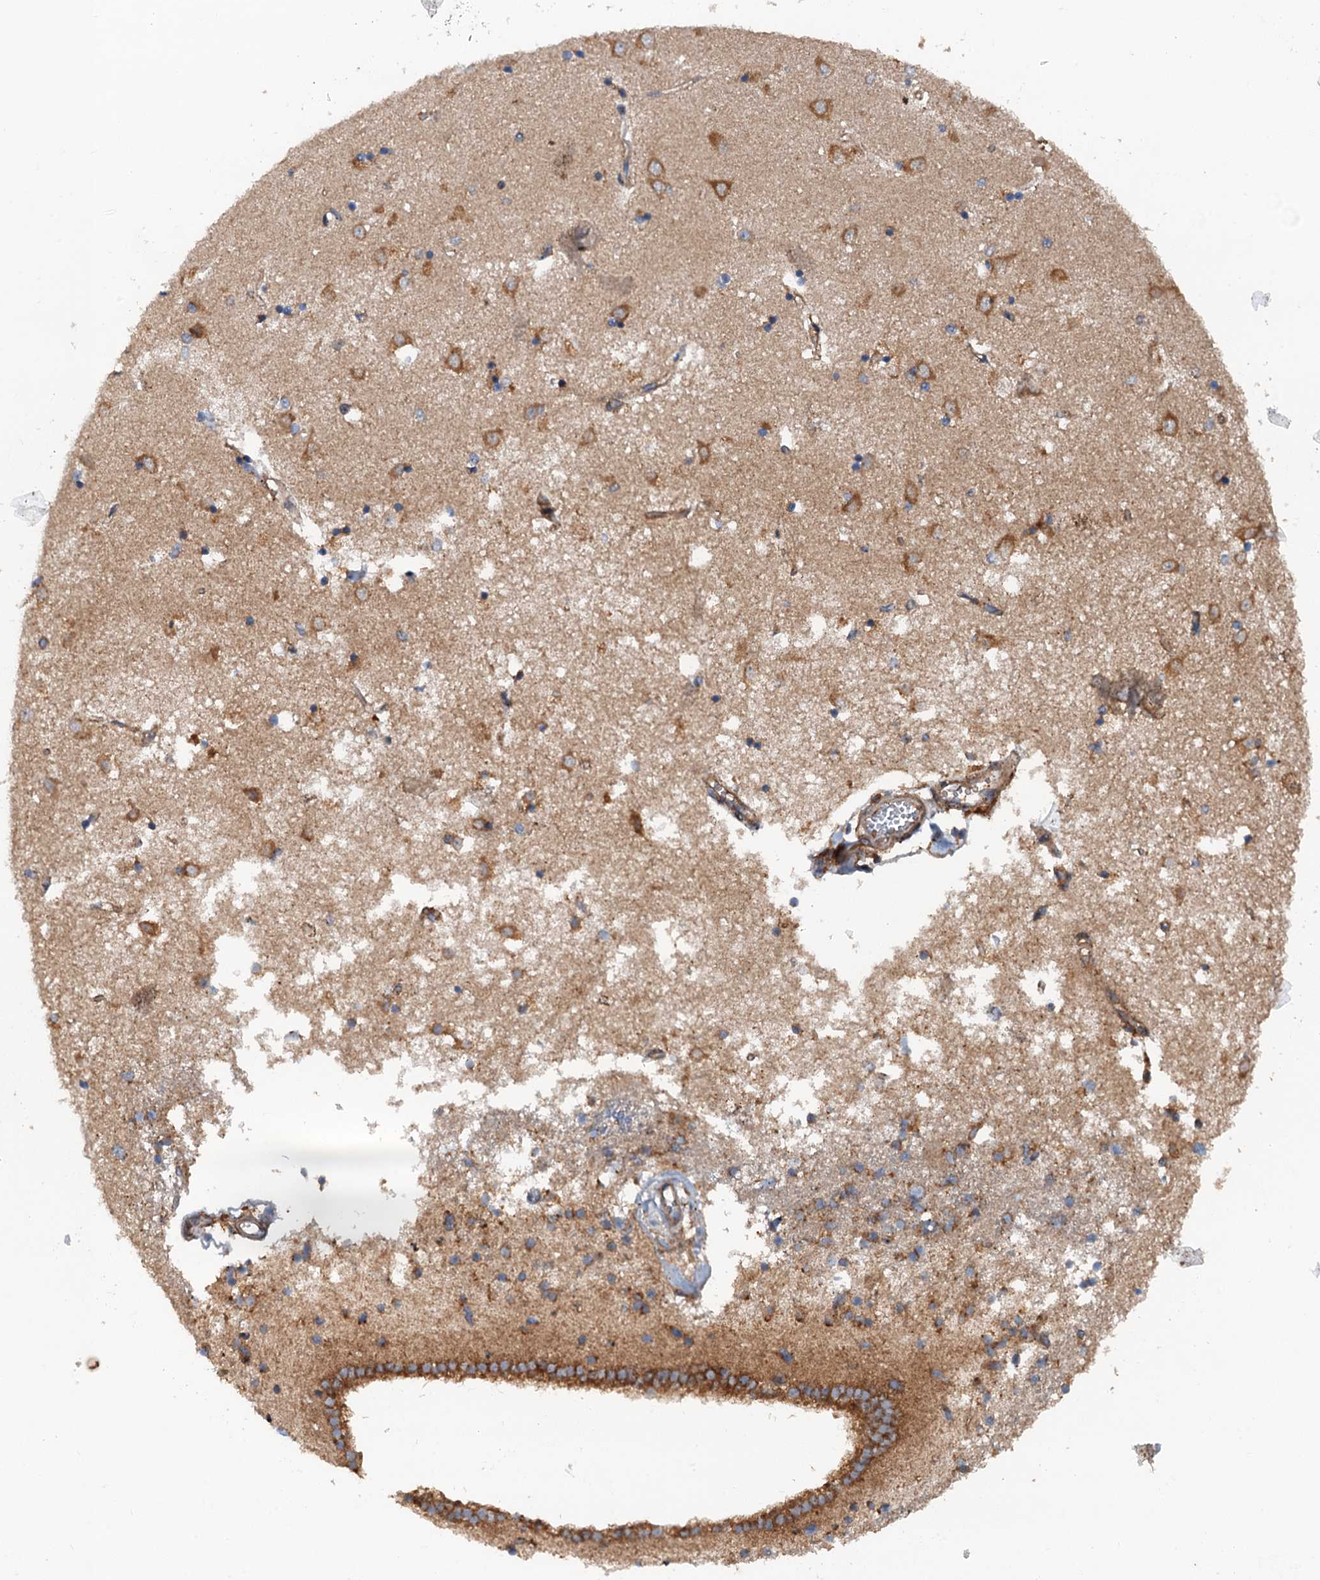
{"staining": {"intensity": "moderate", "quantity": "25%-75%", "location": "cytoplasmic/membranous"}, "tissue": "caudate", "cell_type": "Glial cells", "image_type": "normal", "snomed": [{"axis": "morphology", "description": "Normal tissue, NOS"}, {"axis": "topography", "description": "Lateral ventricle wall"}], "caption": "Immunohistochemistry (IHC) micrograph of benign caudate stained for a protein (brown), which exhibits medium levels of moderate cytoplasmic/membranous staining in about 25%-75% of glial cells.", "gene": "COG3", "patient": {"sex": "male", "age": 45}}